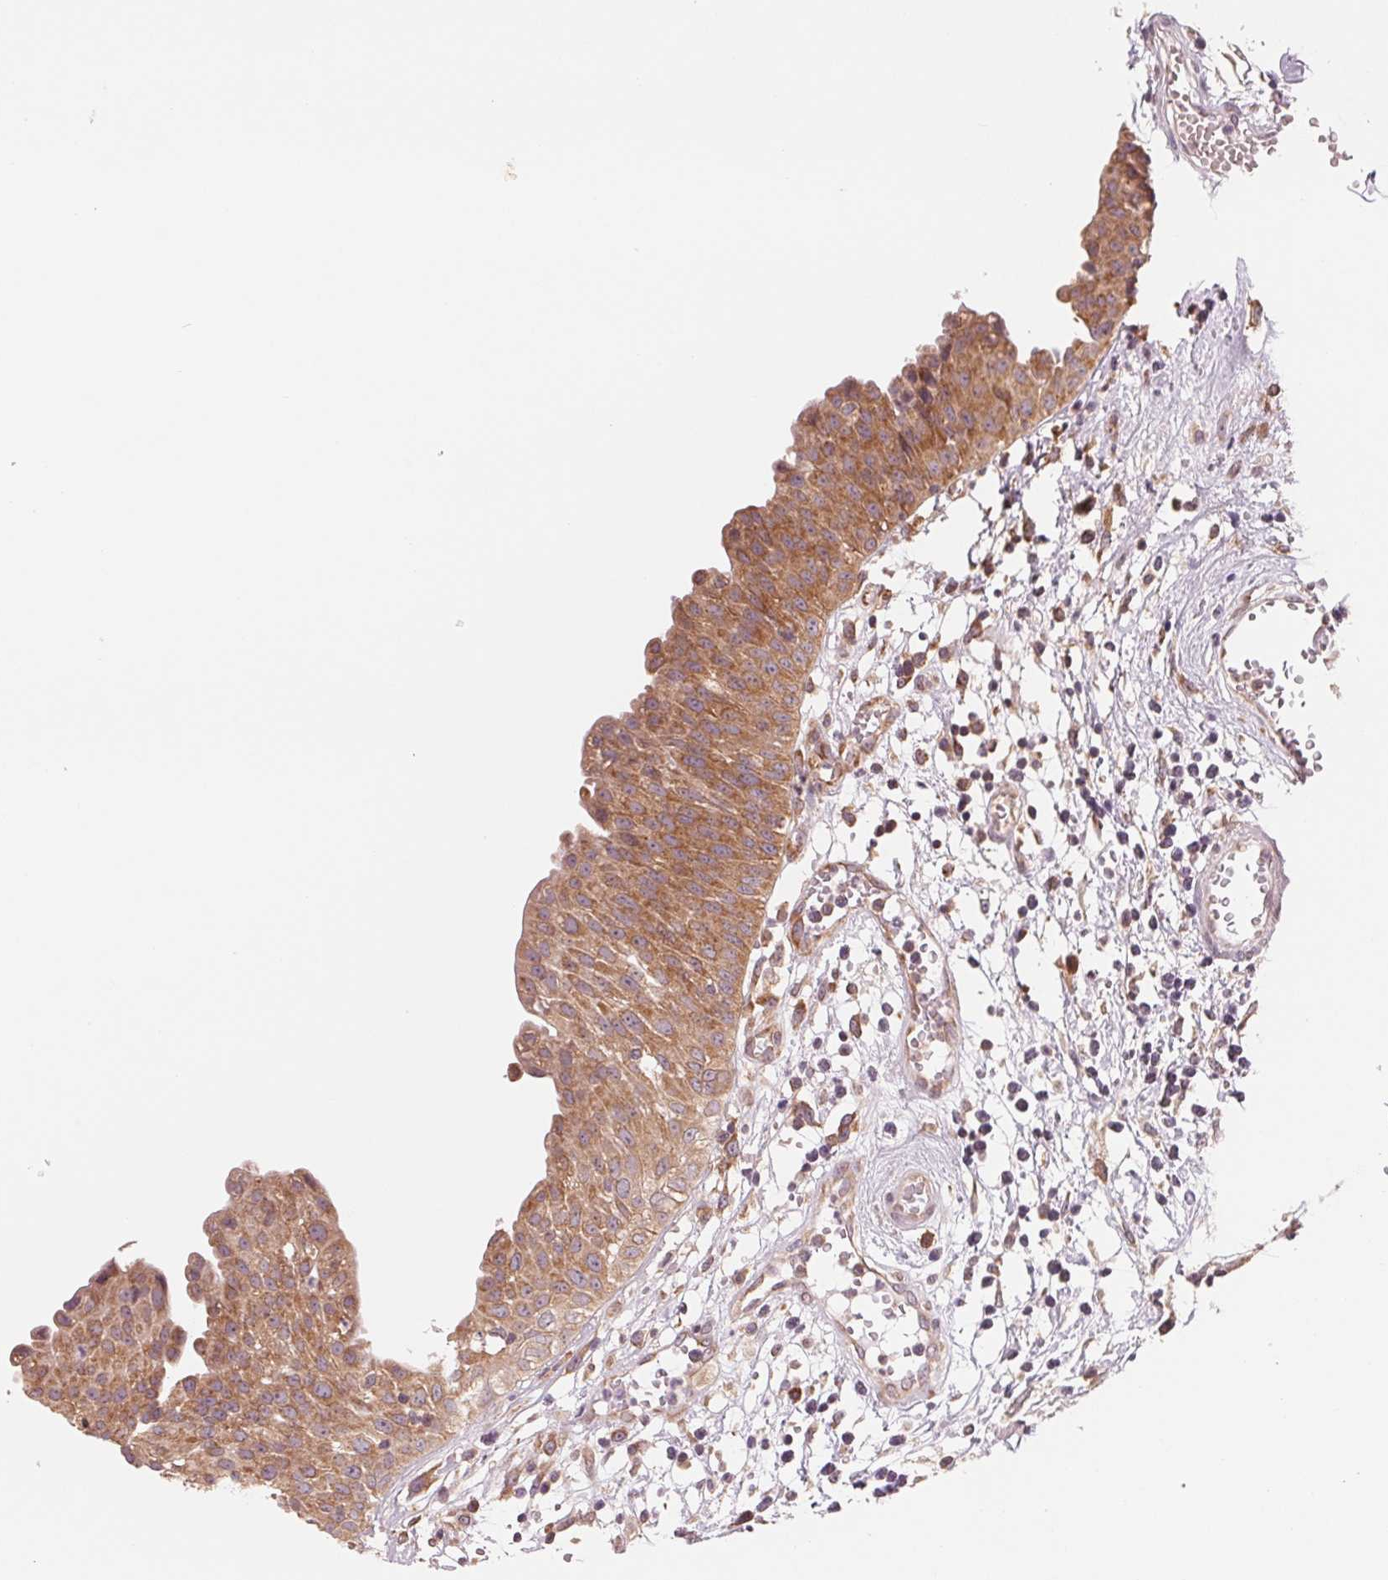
{"staining": {"intensity": "moderate", "quantity": ">75%", "location": "cytoplasmic/membranous"}, "tissue": "urinary bladder", "cell_type": "Urothelial cells", "image_type": "normal", "snomed": [{"axis": "morphology", "description": "Normal tissue, NOS"}, {"axis": "topography", "description": "Urinary bladder"}], "caption": "Approximately >75% of urothelial cells in normal human urinary bladder exhibit moderate cytoplasmic/membranous protein expression as visualized by brown immunohistochemical staining.", "gene": "GIGYF2", "patient": {"sex": "male", "age": 64}}